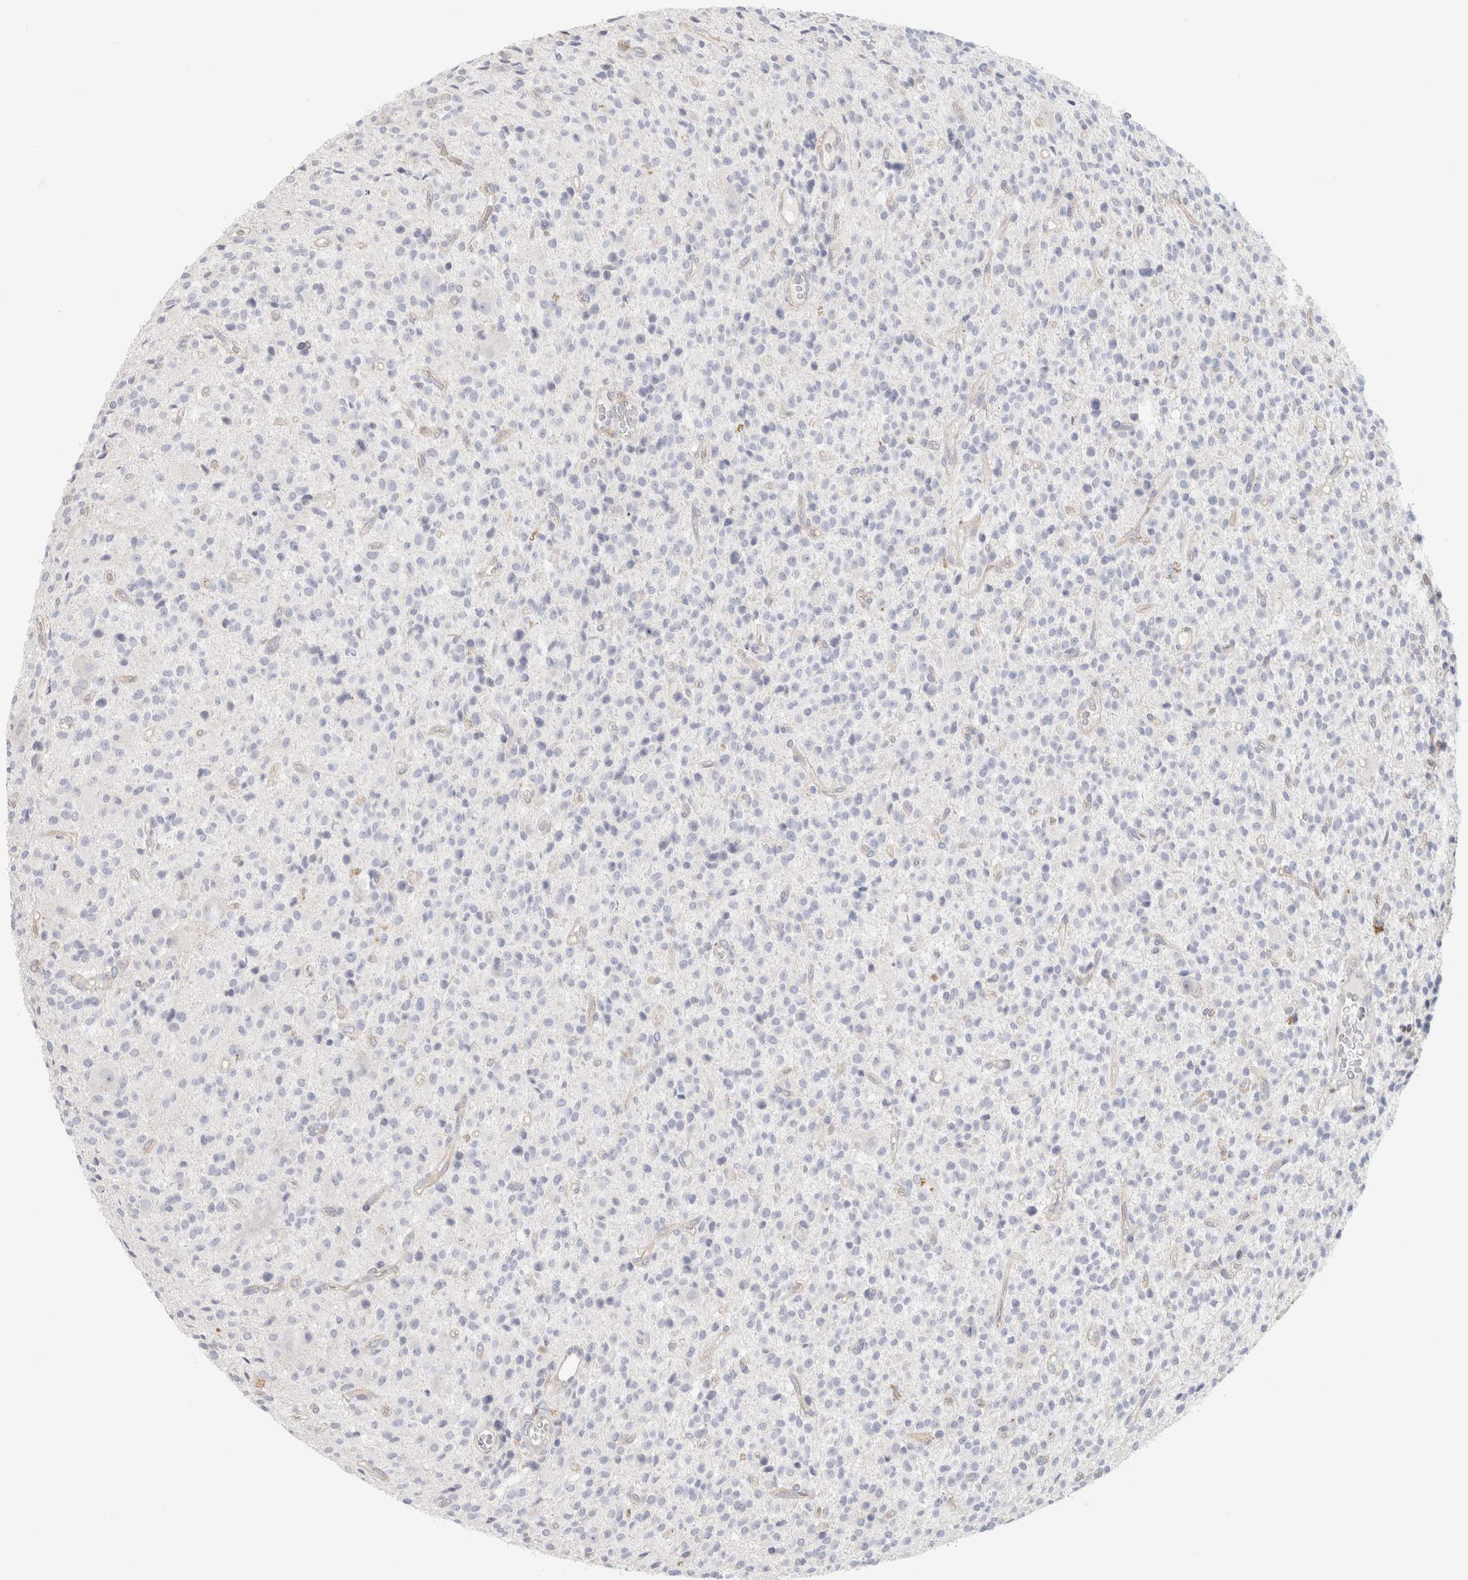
{"staining": {"intensity": "negative", "quantity": "none", "location": "none"}, "tissue": "glioma", "cell_type": "Tumor cells", "image_type": "cancer", "snomed": [{"axis": "morphology", "description": "Glioma, malignant, High grade"}, {"axis": "topography", "description": "Brain"}], "caption": "This is an immunohistochemistry photomicrograph of glioma. There is no expression in tumor cells.", "gene": "AFP", "patient": {"sex": "male", "age": 34}}